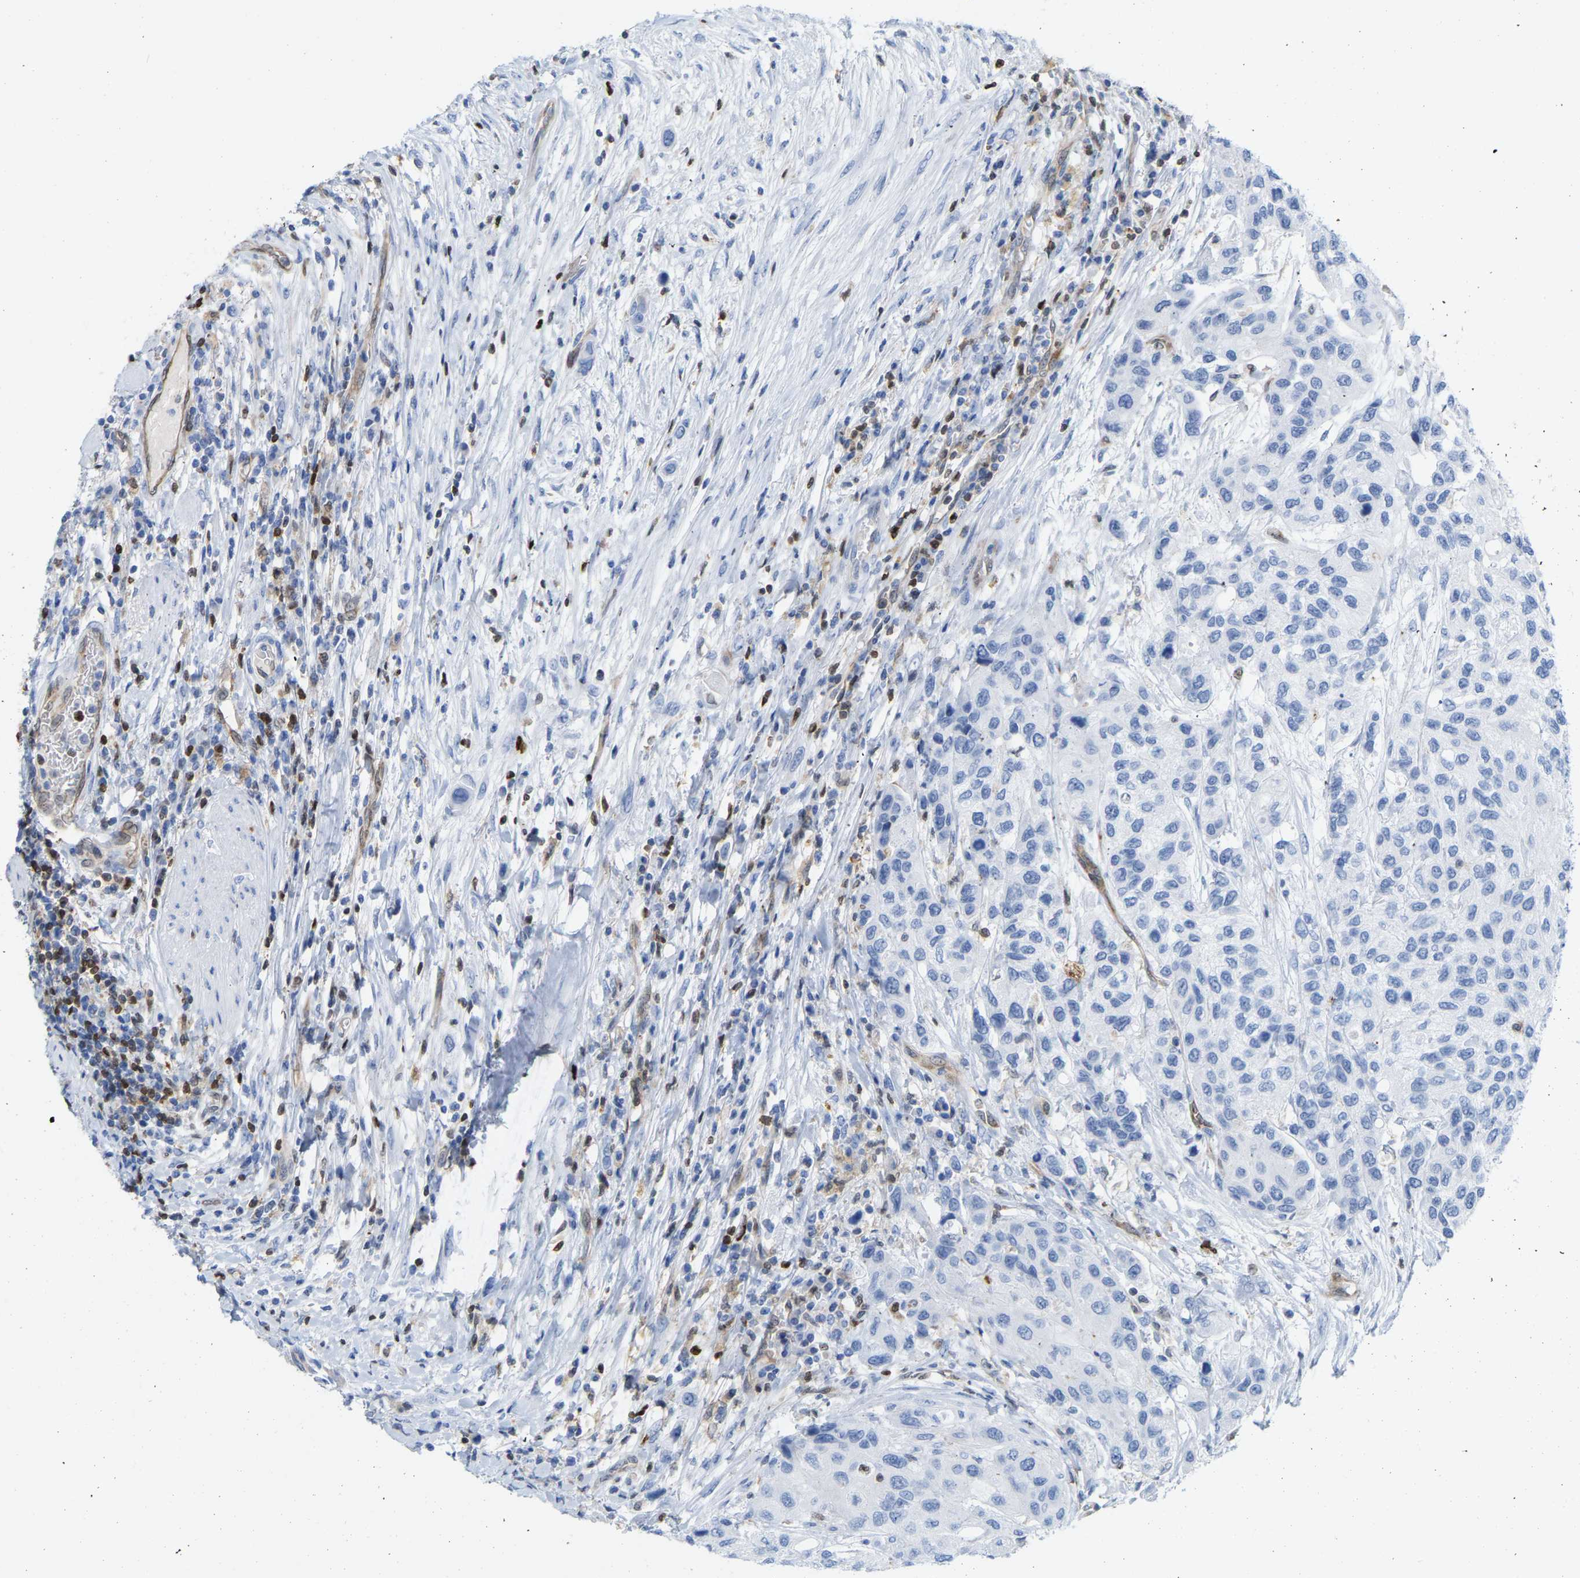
{"staining": {"intensity": "negative", "quantity": "none", "location": "none"}, "tissue": "urothelial cancer", "cell_type": "Tumor cells", "image_type": "cancer", "snomed": [{"axis": "morphology", "description": "Urothelial carcinoma, High grade"}, {"axis": "topography", "description": "Urinary bladder"}], "caption": "Immunohistochemical staining of human urothelial cancer shows no significant expression in tumor cells. (Brightfield microscopy of DAB (3,3'-diaminobenzidine) immunohistochemistry at high magnification).", "gene": "GIMAP4", "patient": {"sex": "female", "age": 56}}